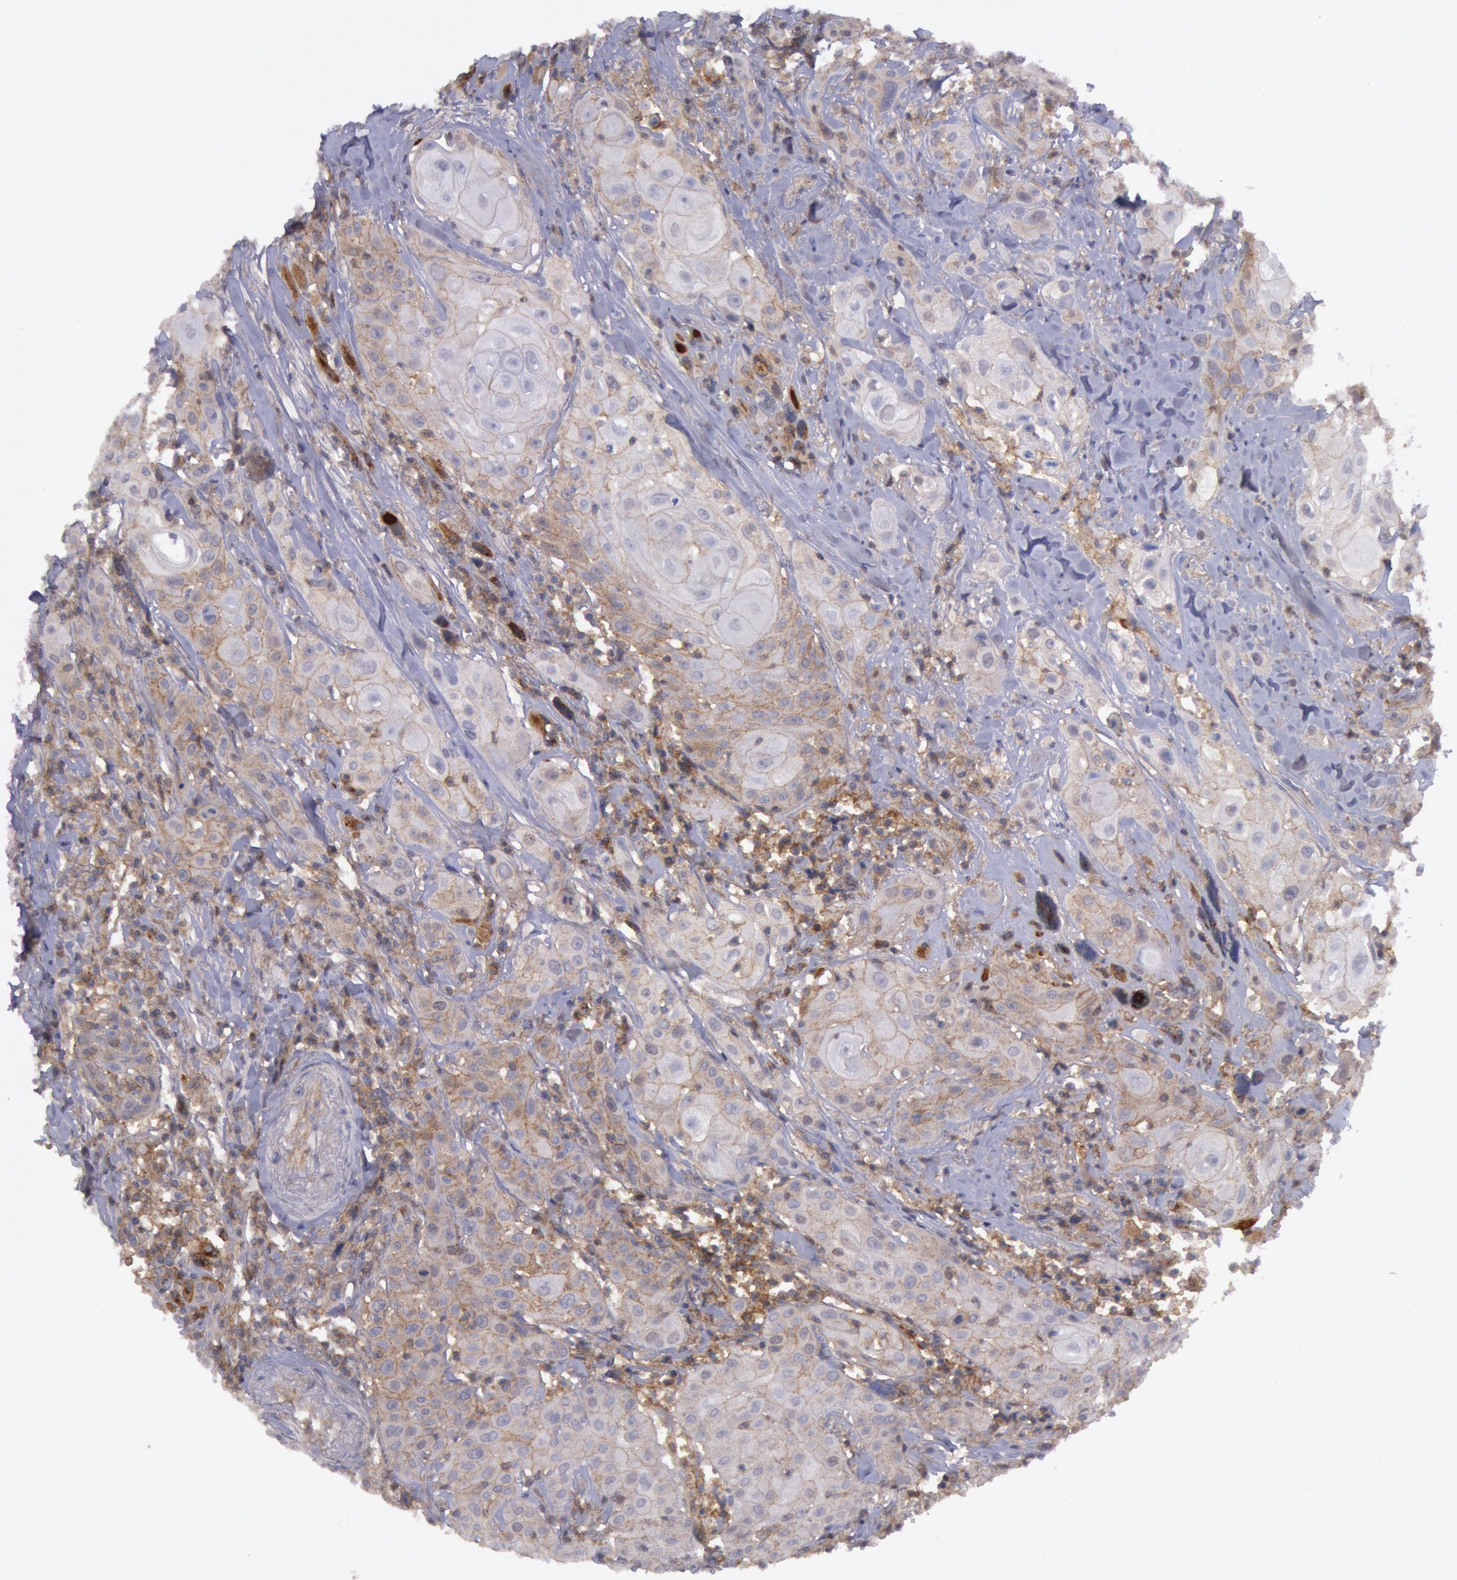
{"staining": {"intensity": "moderate", "quantity": "25%-75%", "location": "cytoplasmic/membranous"}, "tissue": "head and neck cancer", "cell_type": "Tumor cells", "image_type": "cancer", "snomed": [{"axis": "morphology", "description": "Squamous cell carcinoma, NOS"}, {"axis": "topography", "description": "Oral tissue"}, {"axis": "topography", "description": "Head-Neck"}], "caption": "DAB (3,3'-diaminobenzidine) immunohistochemical staining of human head and neck cancer (squamous cell carcinoma) reveals moderate cytoplasmic/membranous protein positivity in approximately 25%-75% of tumor cells.", "gene": "STX4", "patient": {"sex": "female", "age": 82}}